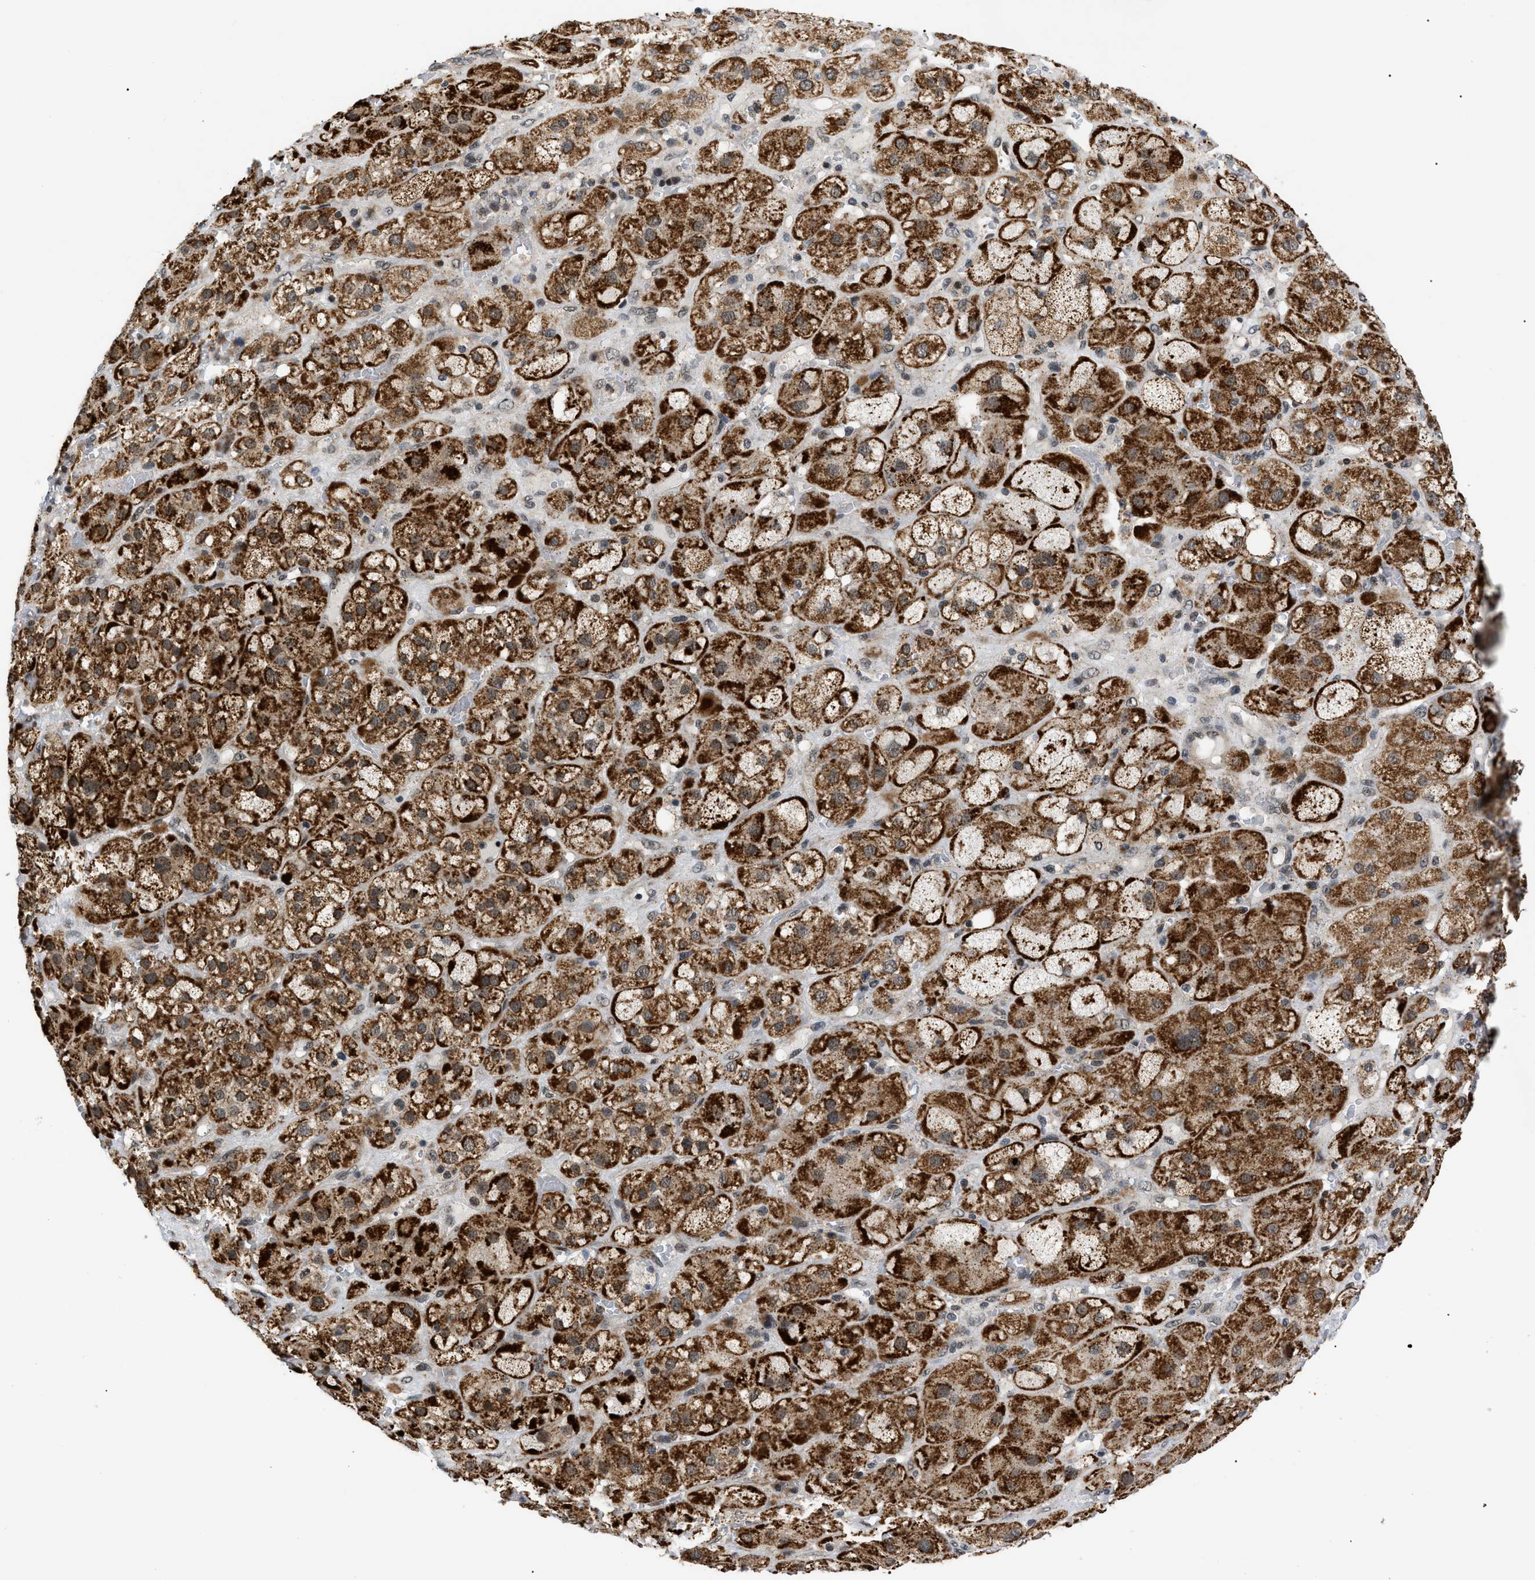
{"staining": {"intensity": "strong", "quantity": ">75%", "location": "cytoplasmic/membranous"}, "tissue": "adrenal gland", "cell_type": "Glandular cells", "image_type": "normal", "snomed": [{"axis": "morphology", "description": "Normal tissue, NOS"}, {"axis": "topography", "description": "Adrenal gland"}], "caption": "IHC histopathology image of normal human adrenal gland stained for a protein (brown), which reveals high levels of strong cytoplasmic/membranous positivity in approximately >75% of glandular cells.", "gene": "ZBTB11", "patient": {"sex": "female", "age": 47}}